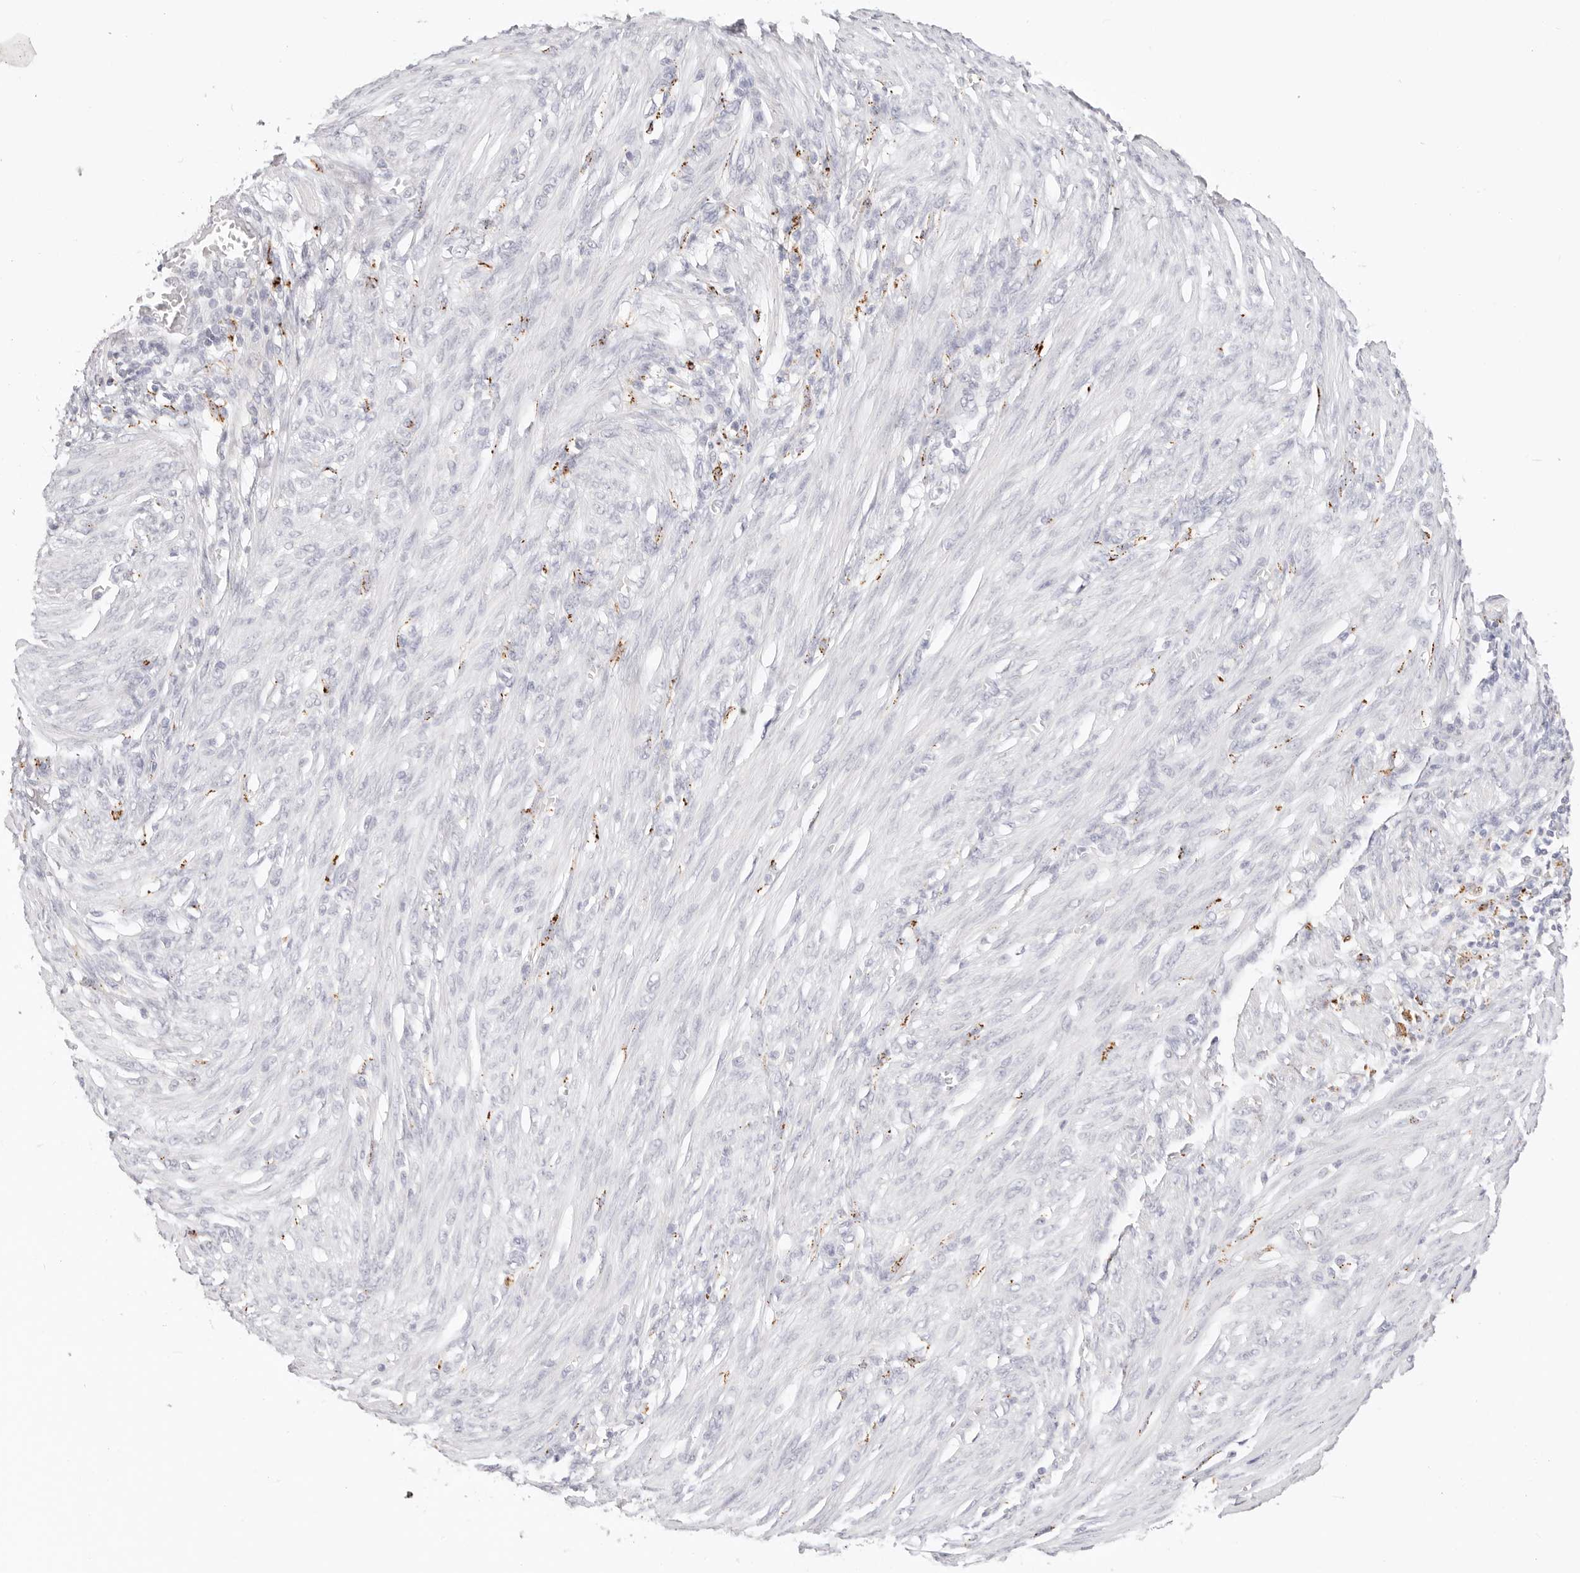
{"staining": {"intensity": "negative", "quantity": "none", "location": "none"}, "tissue": "endometrial cancer", "cell_type": "Tumor cells", "image_type": "cancer", "snomed": [{"axis": "morphology", "description": "Adenocarcinoma, NOS"}, {"axis": "topography", "description": "Endometrium"}], "caption": "Adenocarcinoma (endometrial) stained for a protein using IHC reveals no staining tumor cells.", "gene": "STKLD1", "patient": {"sex": "female", "age": 51}}